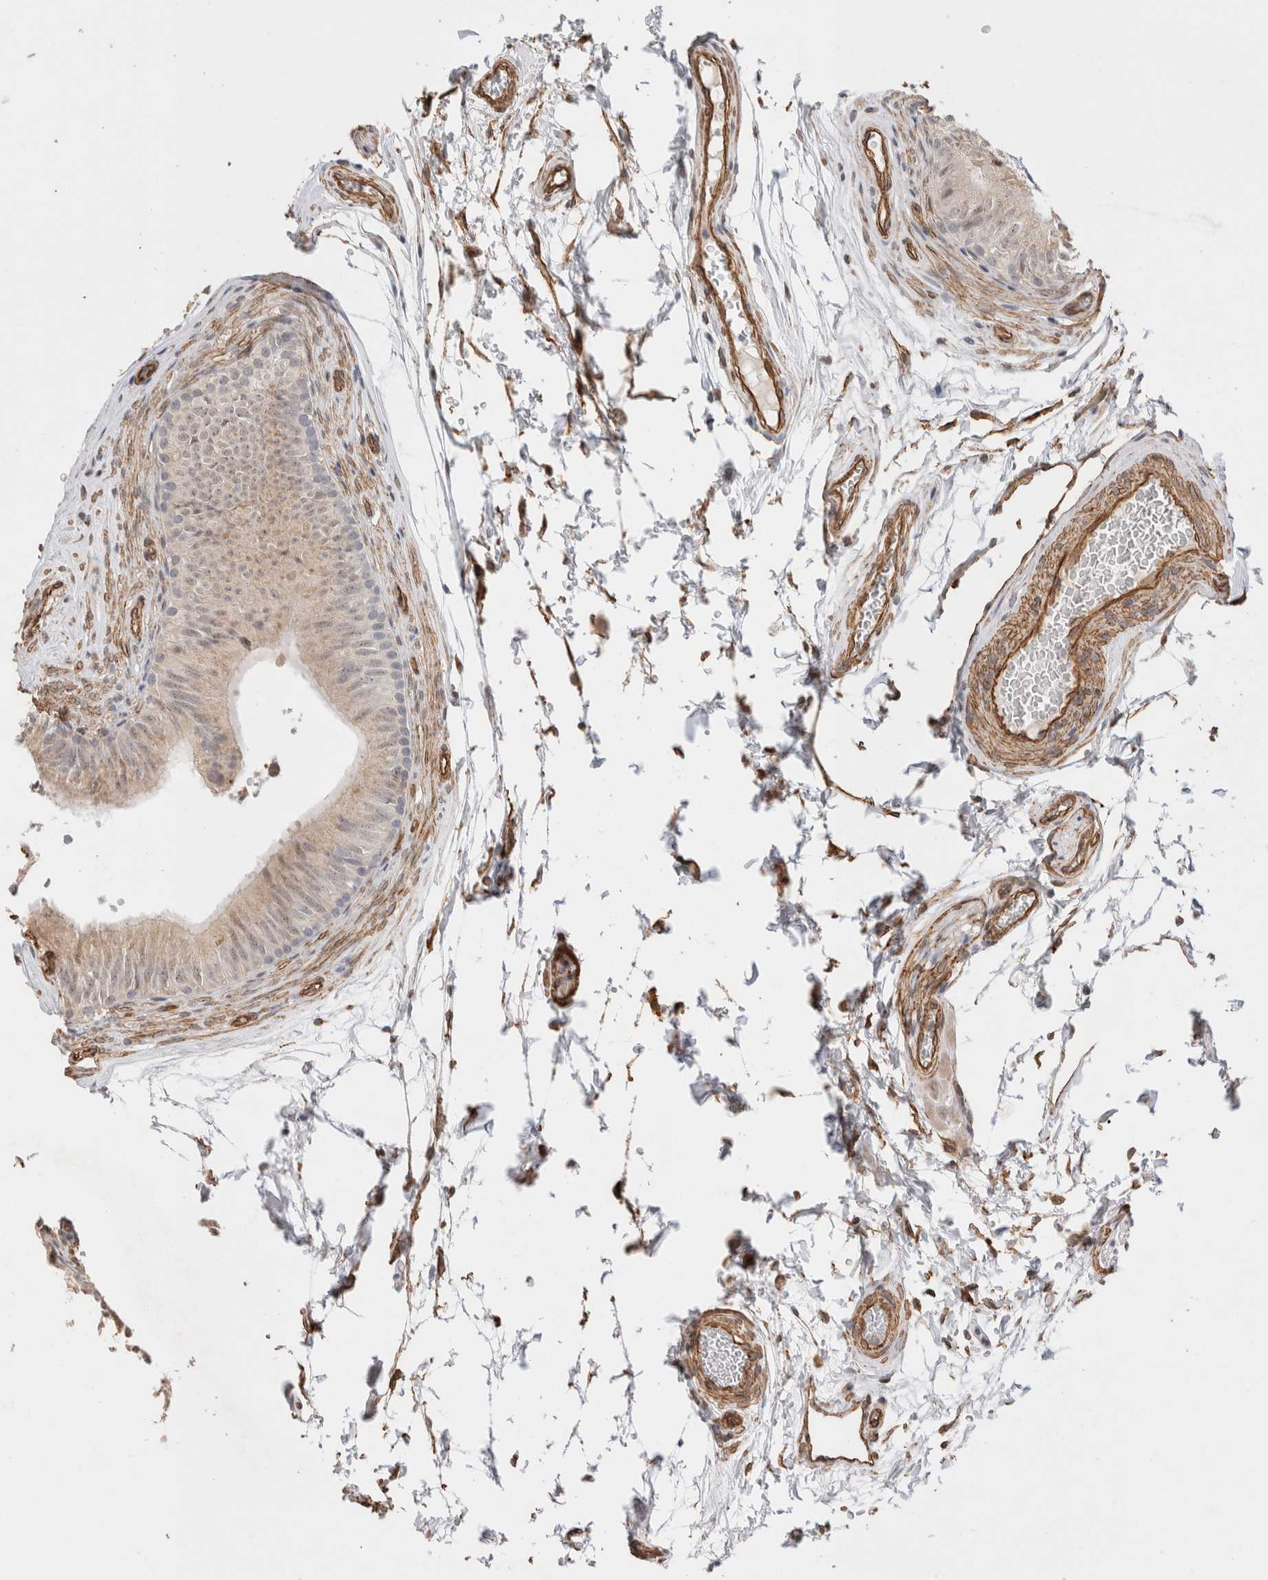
{"staining": {"intensity": "weak", "quantity": "25%-75%", "location": "cytoplasmic/membranous"}, "tissue": "epididymis", "cell_type": "Glandular cells", "image_type": "normal", "snomed": [{"axis": "morphology", "description": "Normal tissue, NOS"}, {"axis": "topography", "description": "Epididymis"}], "caption": "IHC photomicrograph of benign epididymis: human epididymis stained using immunohistochemistry (IHC) exhibits low levels of weak protein expression localized specifically in the cytoplasmic/membranous of glandular cells, appearing as a cytoplasmic/membranous brown color.", "gene": "CAAP1", "patient": {"sex": "male", "age": 36}}